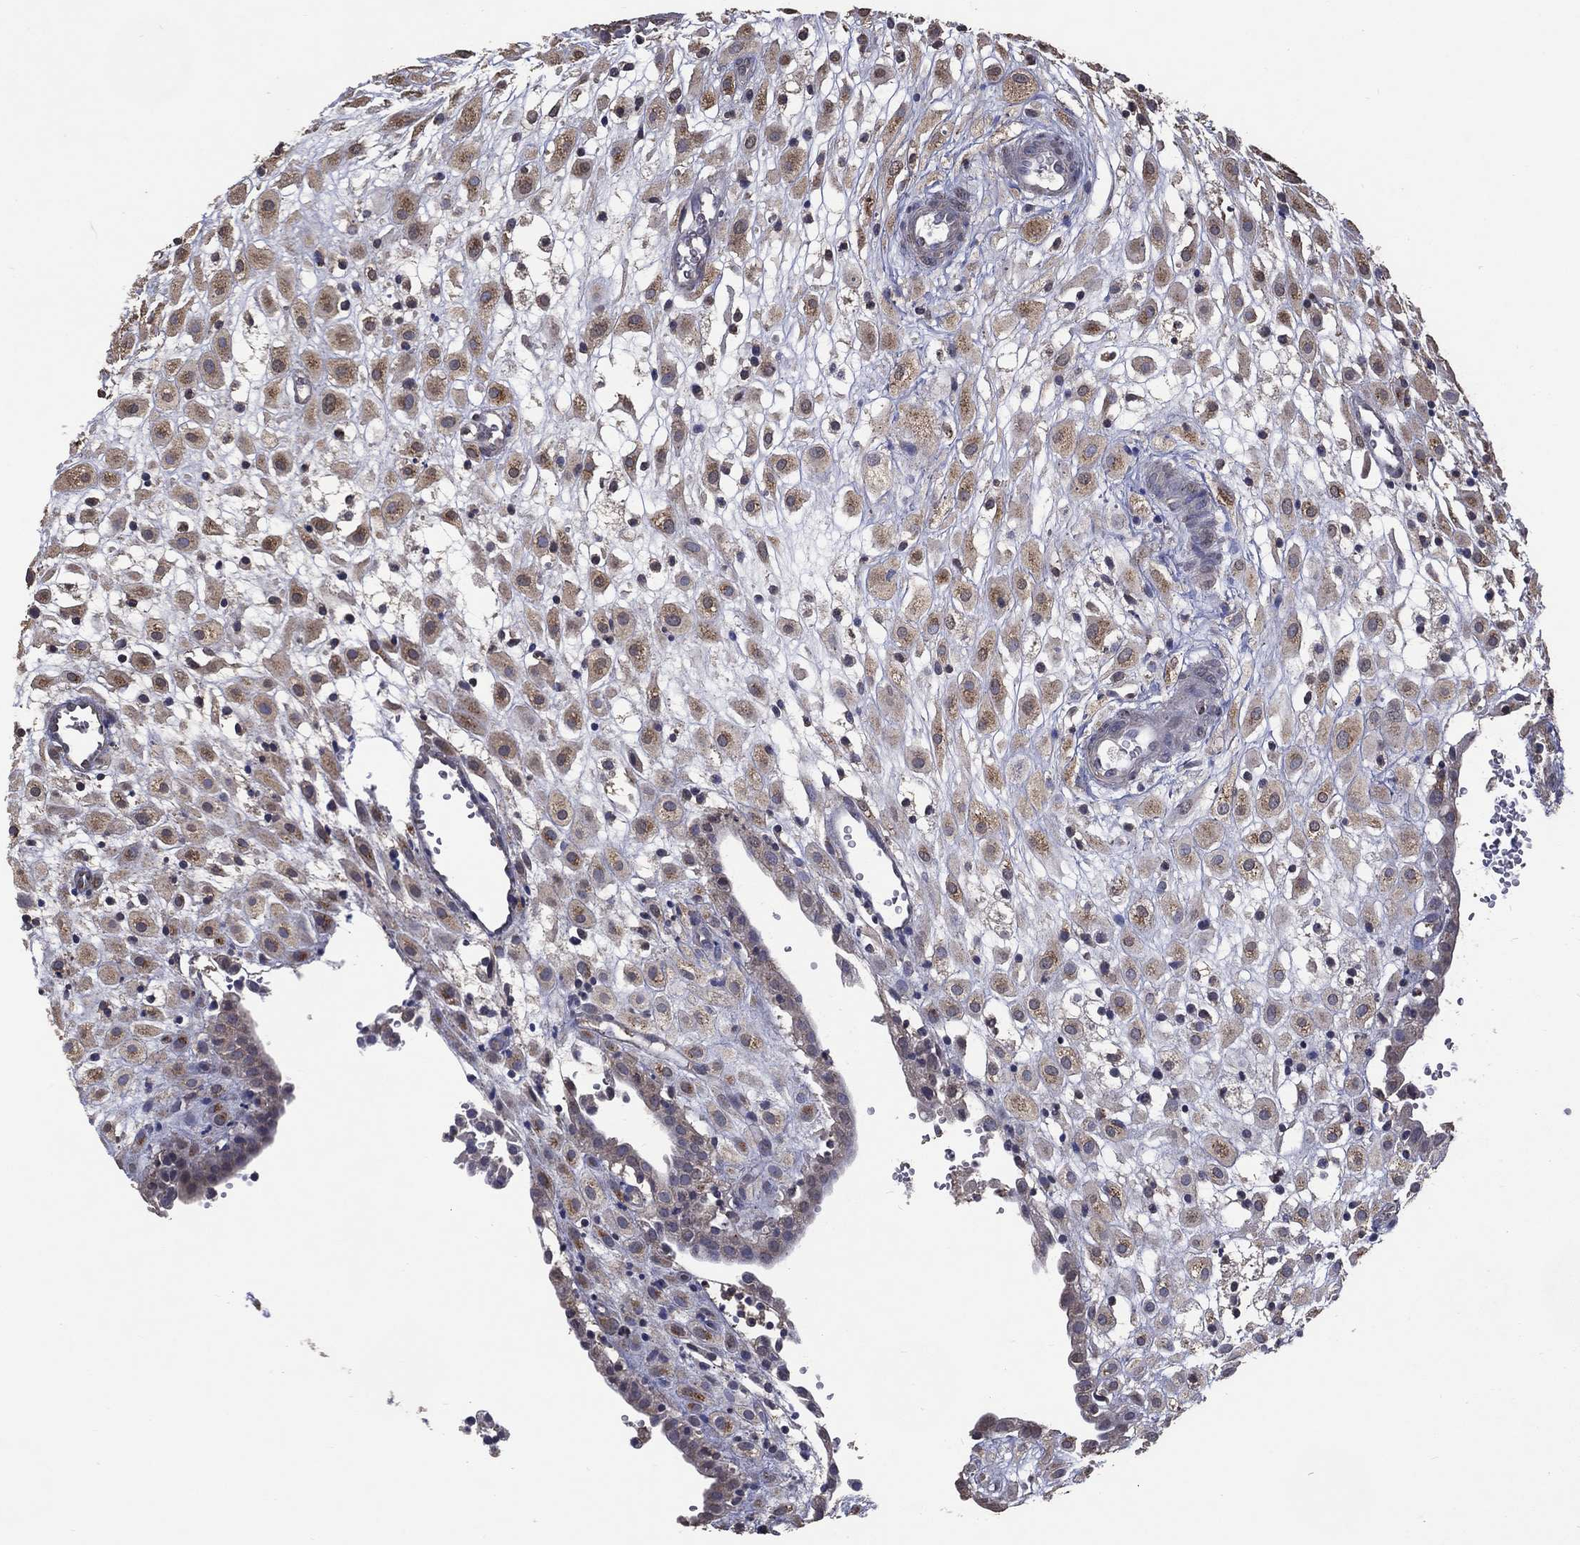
{"staining": {"intensity": "weak", "quantity": ">75%", "location": "cytoplasmic/membranous"}, "tissue": "placenta", "cell_type": "Decidual cells", "image_type": "normal", "snomed": [{"axis": "morphology", "description": "Normal tissue, NOS"}, {"axis": "topography", "description": "Placenta"}], "caption": "Immunohistochemical staining of benign human placenta reveals >75% levels of weak cytoplasmic/membranous protein staining in approximately >75% of decidual cells.", "gene": "GPR183", "patient": {"sex": "female", "age": 24}}